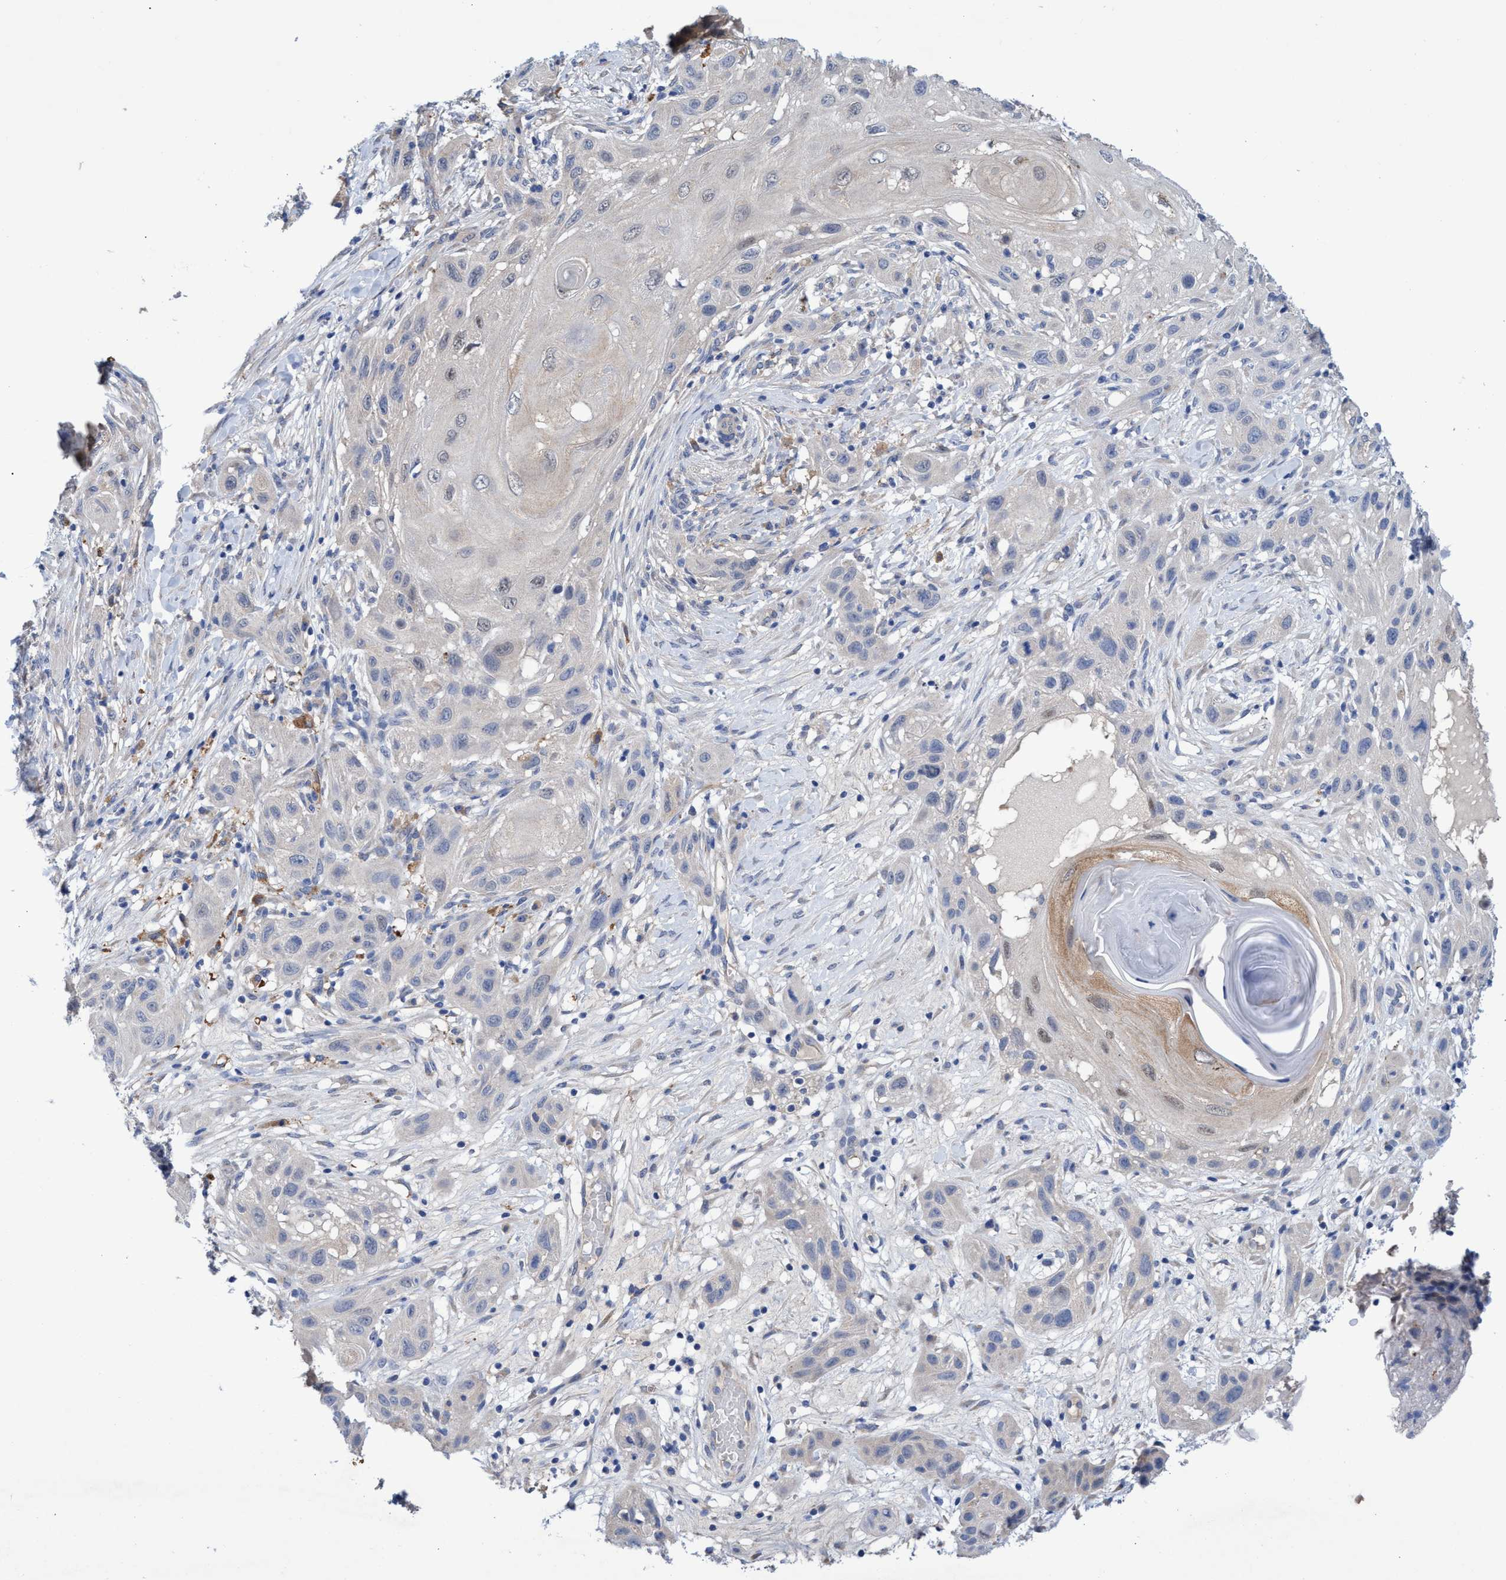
{"staining": {"intensity": "weak", "quantity": "<25%", "location": "cytoplasmic/membranous"}, "tissue": "skin cancer", "cell_type": "Tumor cells", "image_type": "cancer", "snomed": [{"axis": "morphology", "description": "Squamous cell carcinoma, NOS"}, {"axis": "topography", "description": "Skin"}], "caption": "There is no significant staining in tumor cells of skin cancer (squamous cell carcinoma). (Brightfield microscopy of DAB immunohistochemistry at high magnification).", "gene": "SVEP1", "patient": {"sex": "female", "age": 96}}